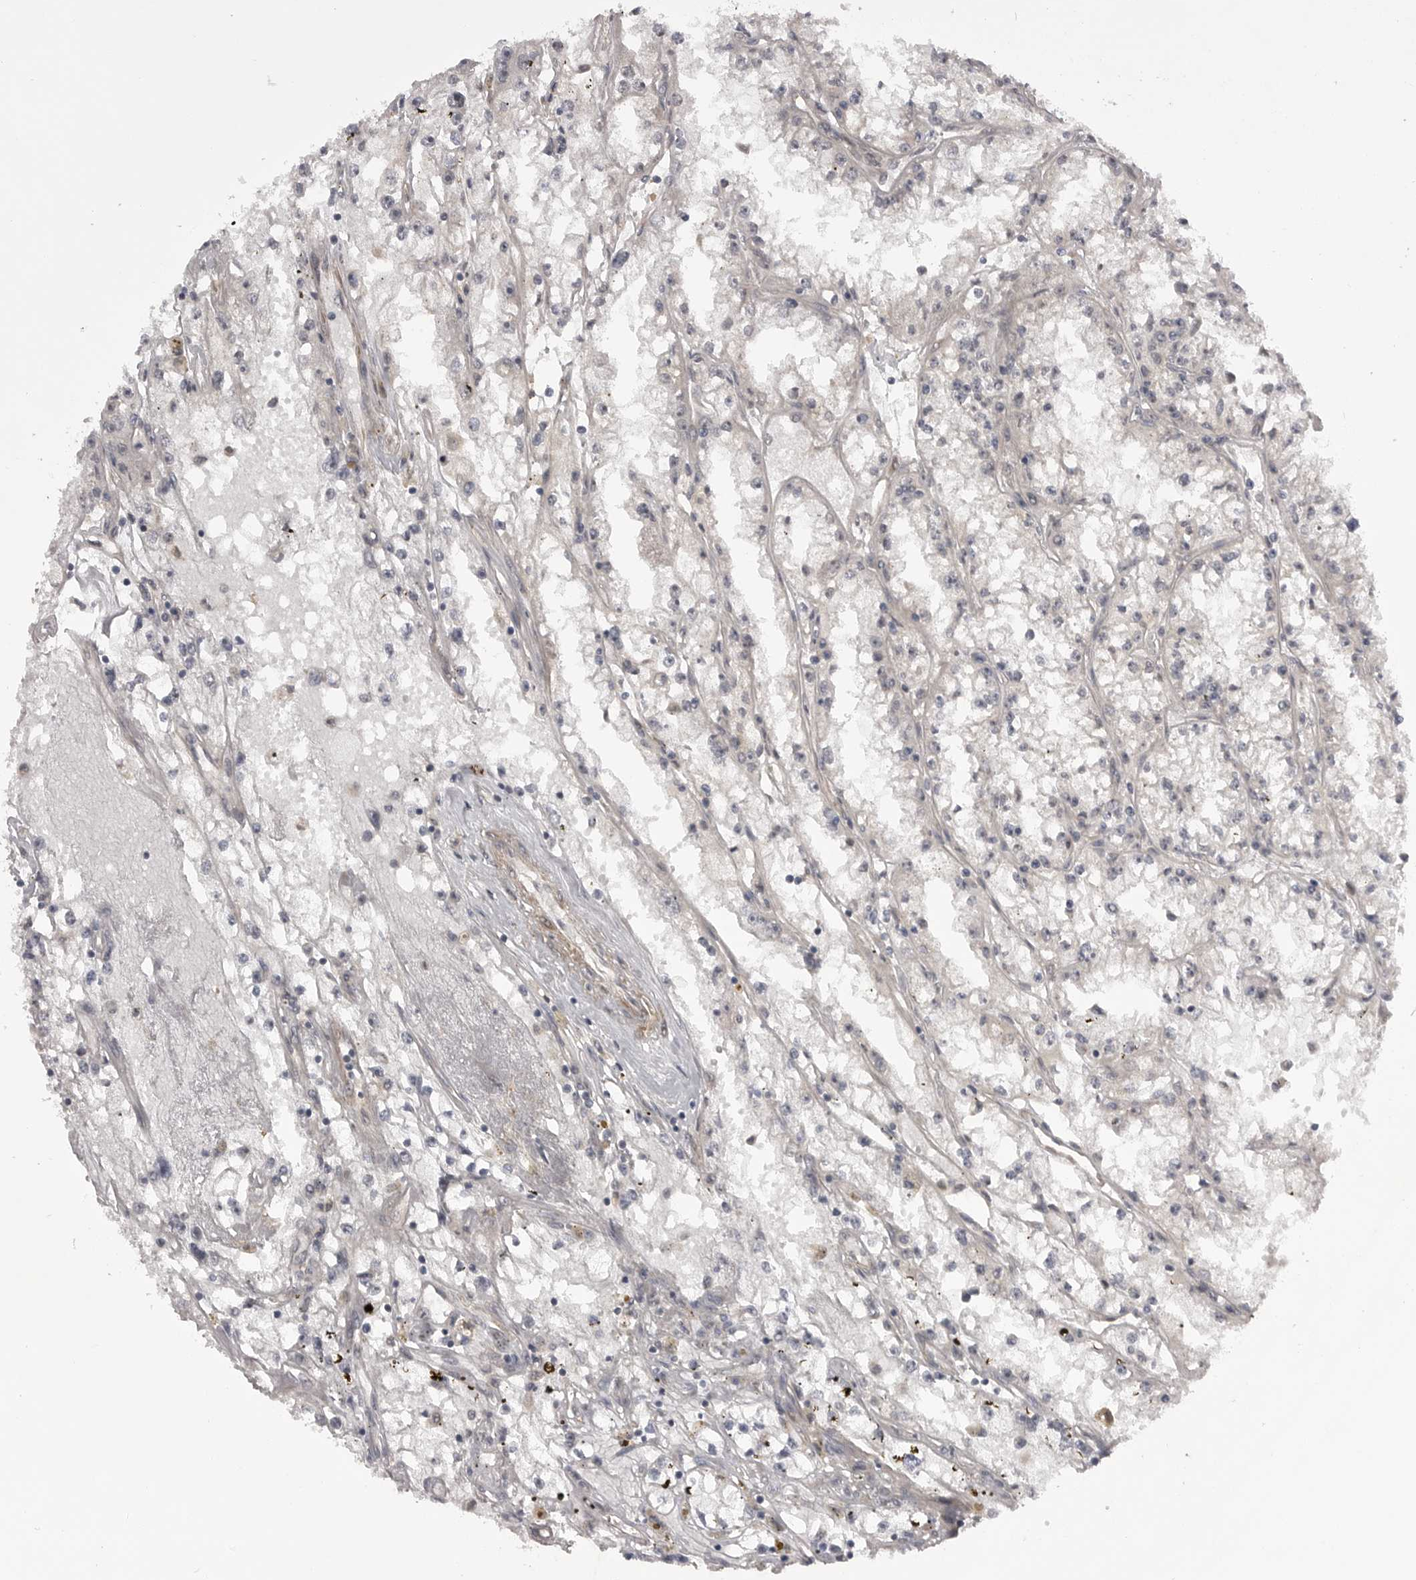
{"staining": {"intensity": "negative", "quantity": "none", "location": "none"}, "tissue": "renal cancer", "cell_type": "Tumor cells", "image_type": "cancer", "snomed": [{"axis": "morphology", "description": "Adenocarcinoma, NOS"}, {"axis": "topography", "description": "Kidney"}], "caption": "This histopathology image is of renal adenocarcinoma stained with IHC to label a protein in brown with the nuclei are counter-stained blue. There is no positivity in tumor cells. The staining was performed using DAB (3,3'-diaminobenzidine) to visualize the protein expression in brown, while the nuclei were stained in blue with hematoxylin (Magnification: 20x).", "gene": "PDCL", "patient": {"sex": "male", "age": 56}}